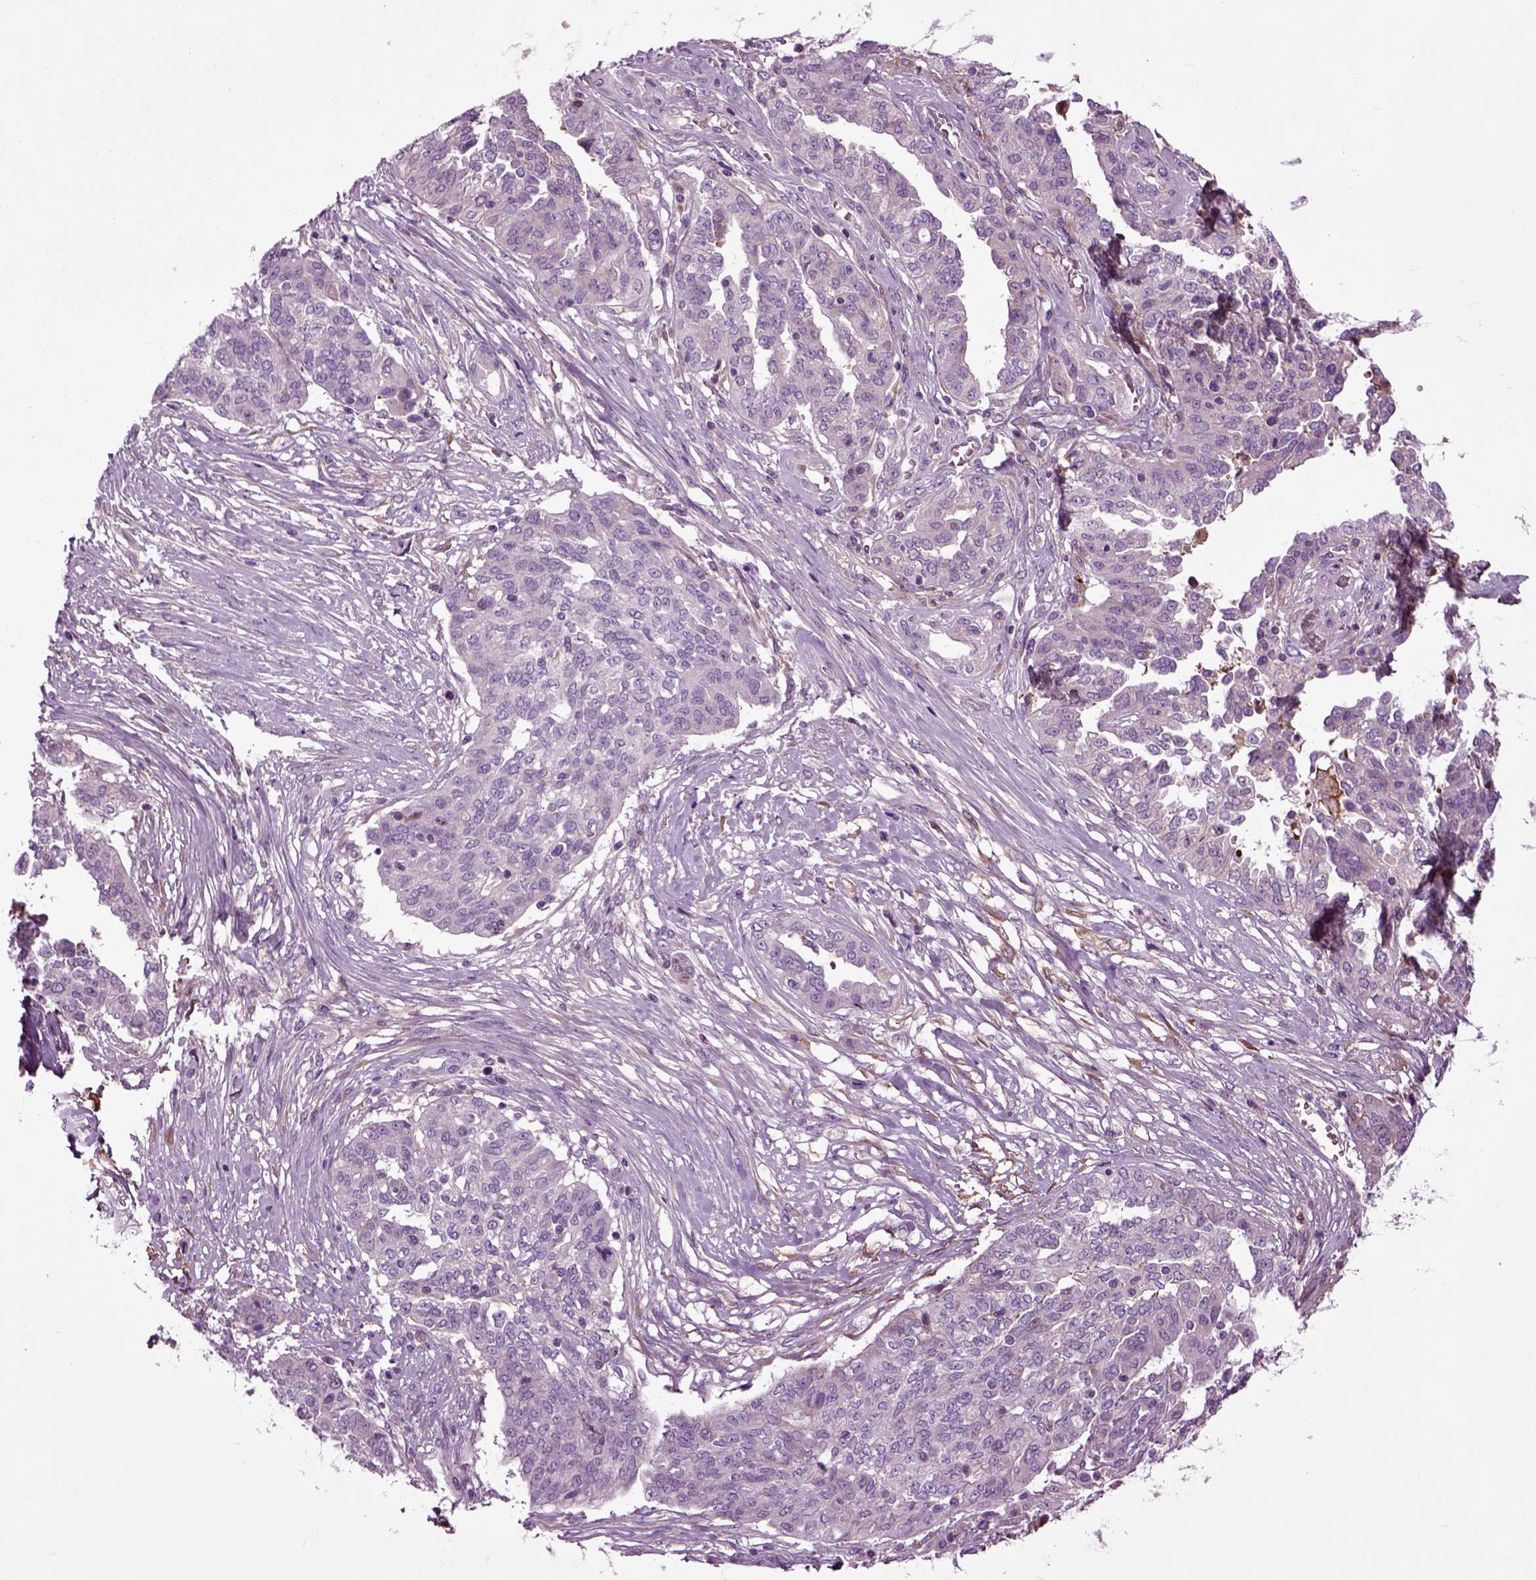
{"staining": {"intensity": "negative", "quantity": "none", "location": "none"}, "tissue": "ovarian cancer", "cell_type": "Tumor cells", "image_type": "cancer", "snomed": [{"axis": "morphology", "description": "Cystadenocarcinoma, serous, NOS"}, {"axis": "topography", "description": "Ovary"}], "caption": "A photomicrograph of ovarian cancer (serous cystadenocarcinoma) stained for a protein shows no brown staining in tumor cells.", "gene": "SPON1", "patient": {"sex": "female", "age": 67}}